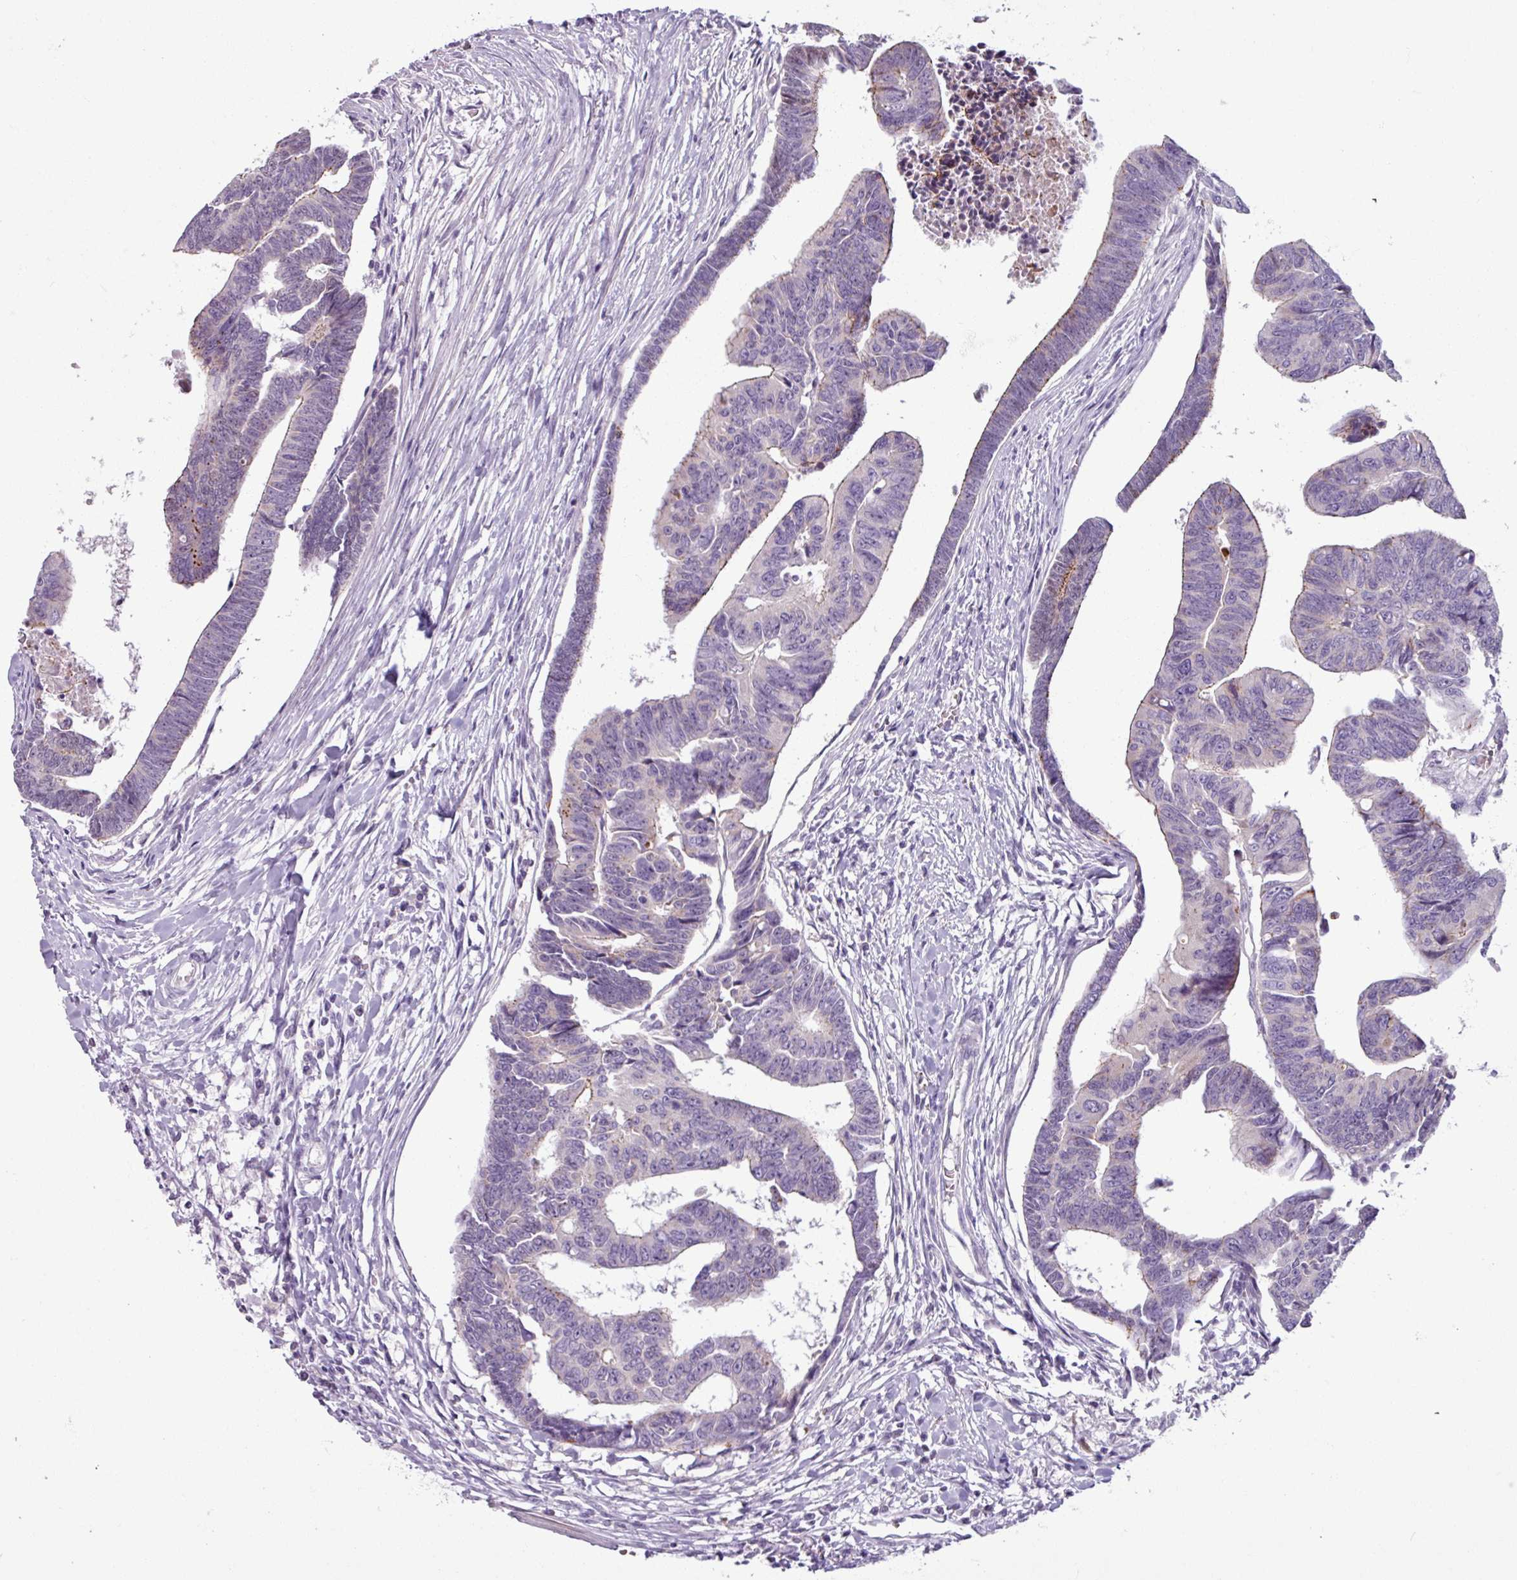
{"staining": {"intensity": "weak", "quantity": "<25%", "location": "cytoplasmic/membranous"}, "tissue": "colorectal cancer", "cell_type": "Tumor cells", "image_type": "cancer", "snomed": [{"axis": "morphology", "description": "Adenocarcinoma, NOS"}, {"axis": "topography", "description": "Rectum"}], "caption": "This is an immunohistochemistry photomicrograph of human colorectal cancer. There is no positivity in tumor cells.", "gene": "PNMA6A", "patient": {"sex": "female", "age": 65}}